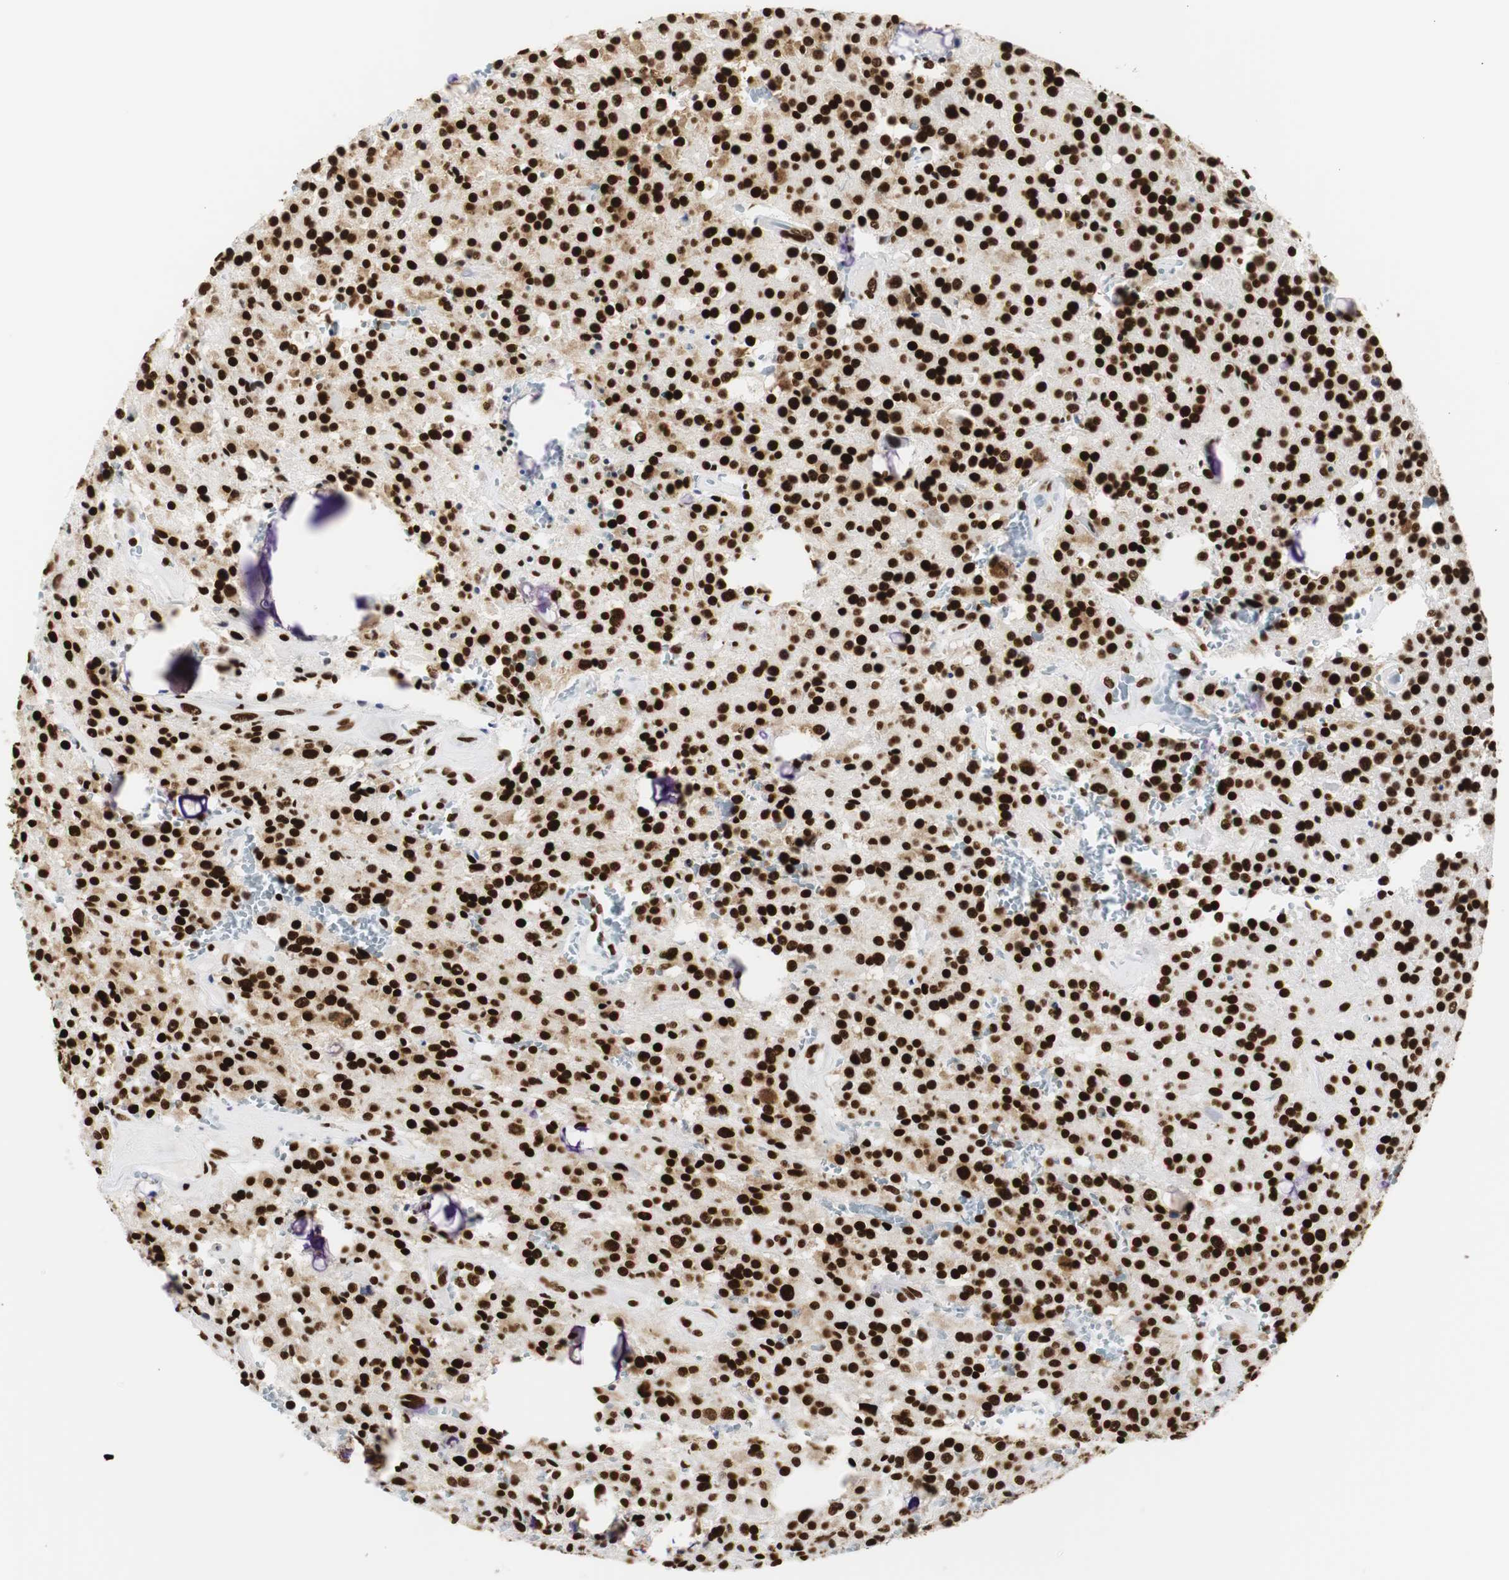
{"staining": {"intensity": "strong", "quantity": ">75%", "location": "nuclear"}, "tissue": "glioma", "cell_type": "Tumor cells", "image_type": "cancer", "snomed": [{"axis": "morphology", "description": "Glioma, malignant, Low grade"}, {"axis": "topography", "description": "Brain"}], "caption": "A micrograph showing strong nuclear staining in approximately >75% of tumor cells in glioma, as visualized by brown immunohistochemical staining.", "gene": "HNRNPH2", "patient": {"sex": "male", "age": 58}}